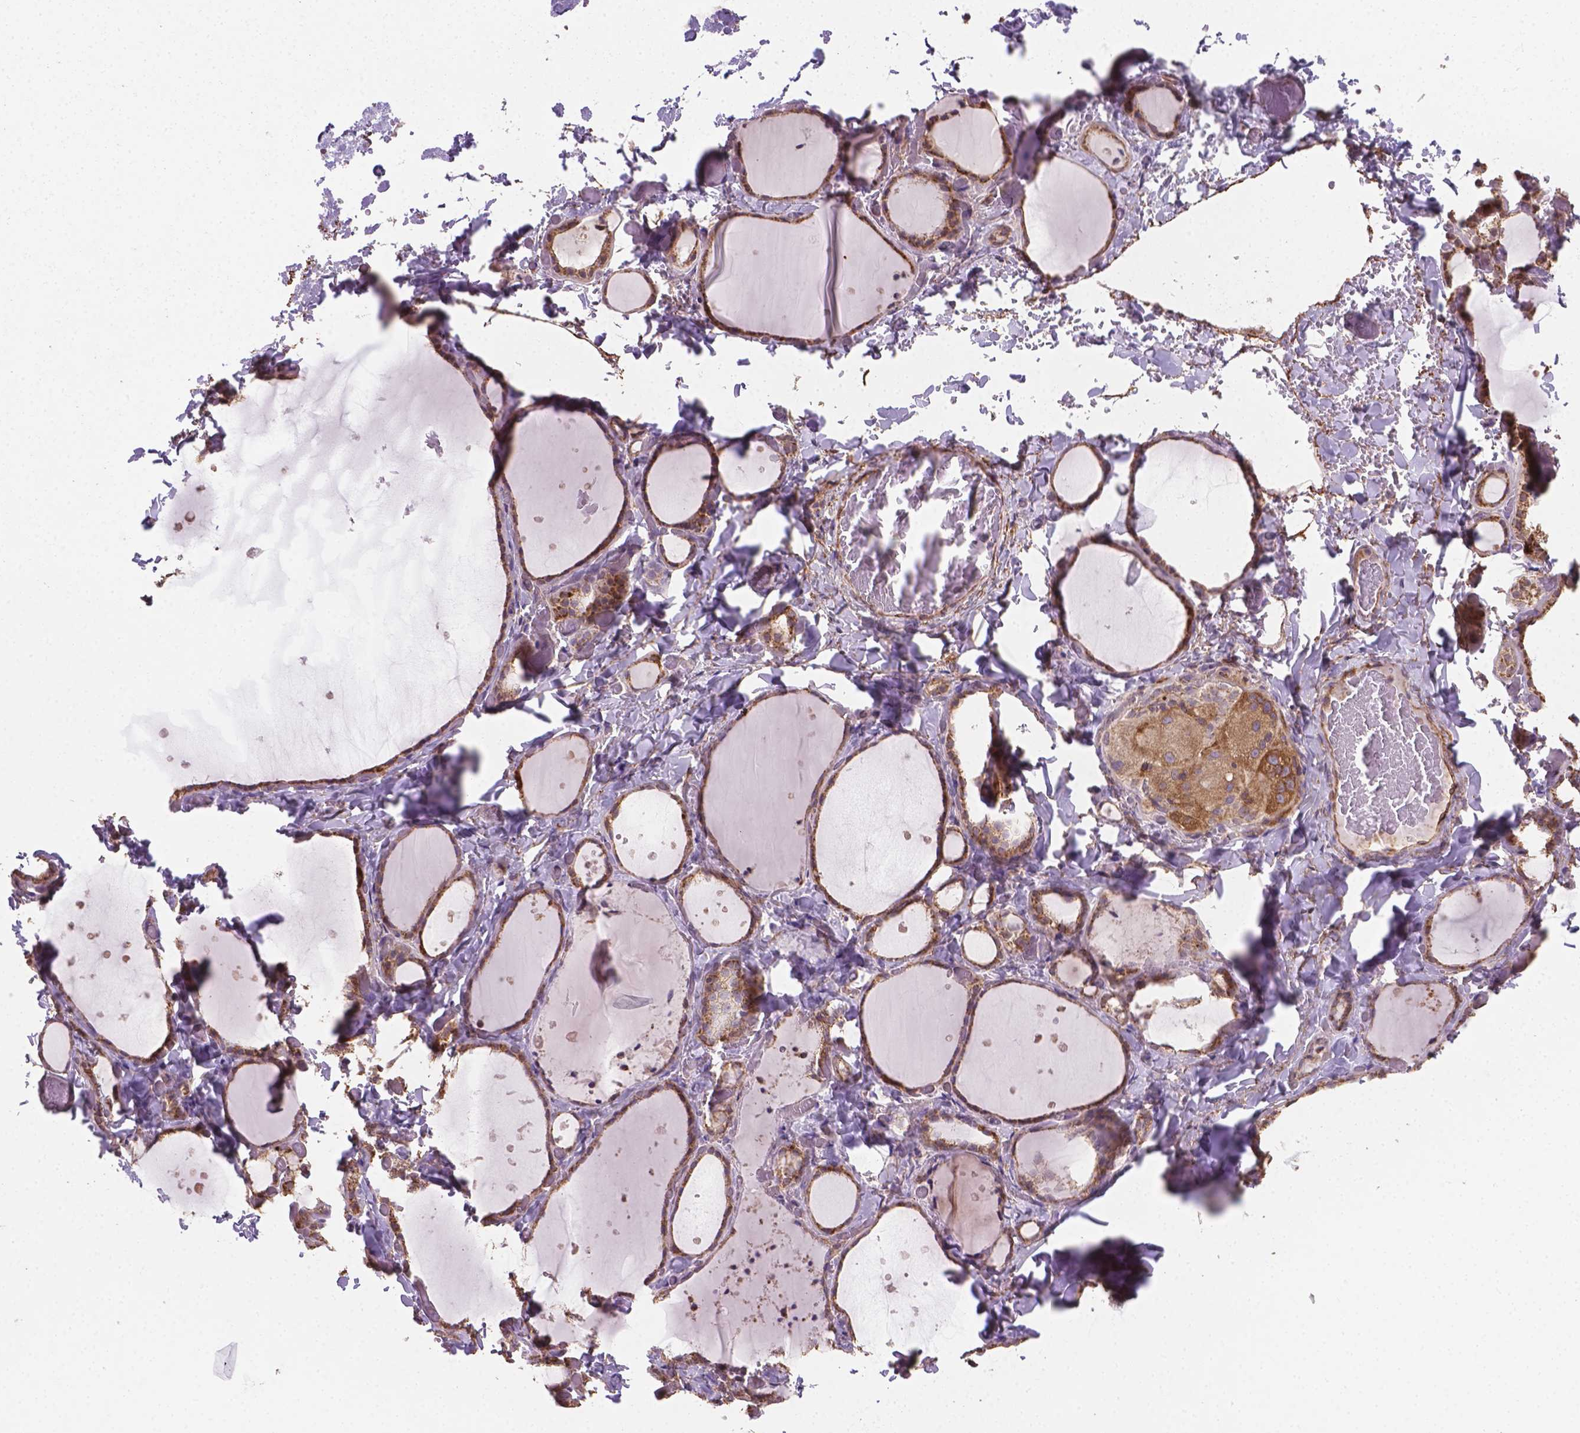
{"staining": {"intensity": "moderate", "quantity": ">75%", "location": "cytoplasmic/membranous"}, "tissue": "thyroid gland", "cell_type": "Glandular cells", "image_type": "normal", "snomed": [{"axis": "morphology", "description": "Normal tissue, NOS"}, {"axis": "topography", "description": "Thyroid gland"}], "caption": "Protein analysis of benign thyroid gland reveals moderate cytoplasmic/membranous staining in approximately >75% of glandular cells. (Stains: DAB in brown, nuclei in blue, Microscopy: brightfield microscopy at high magnification).", "gene": "TCAF1", "patient": {"sex": "female", "age": 36}}